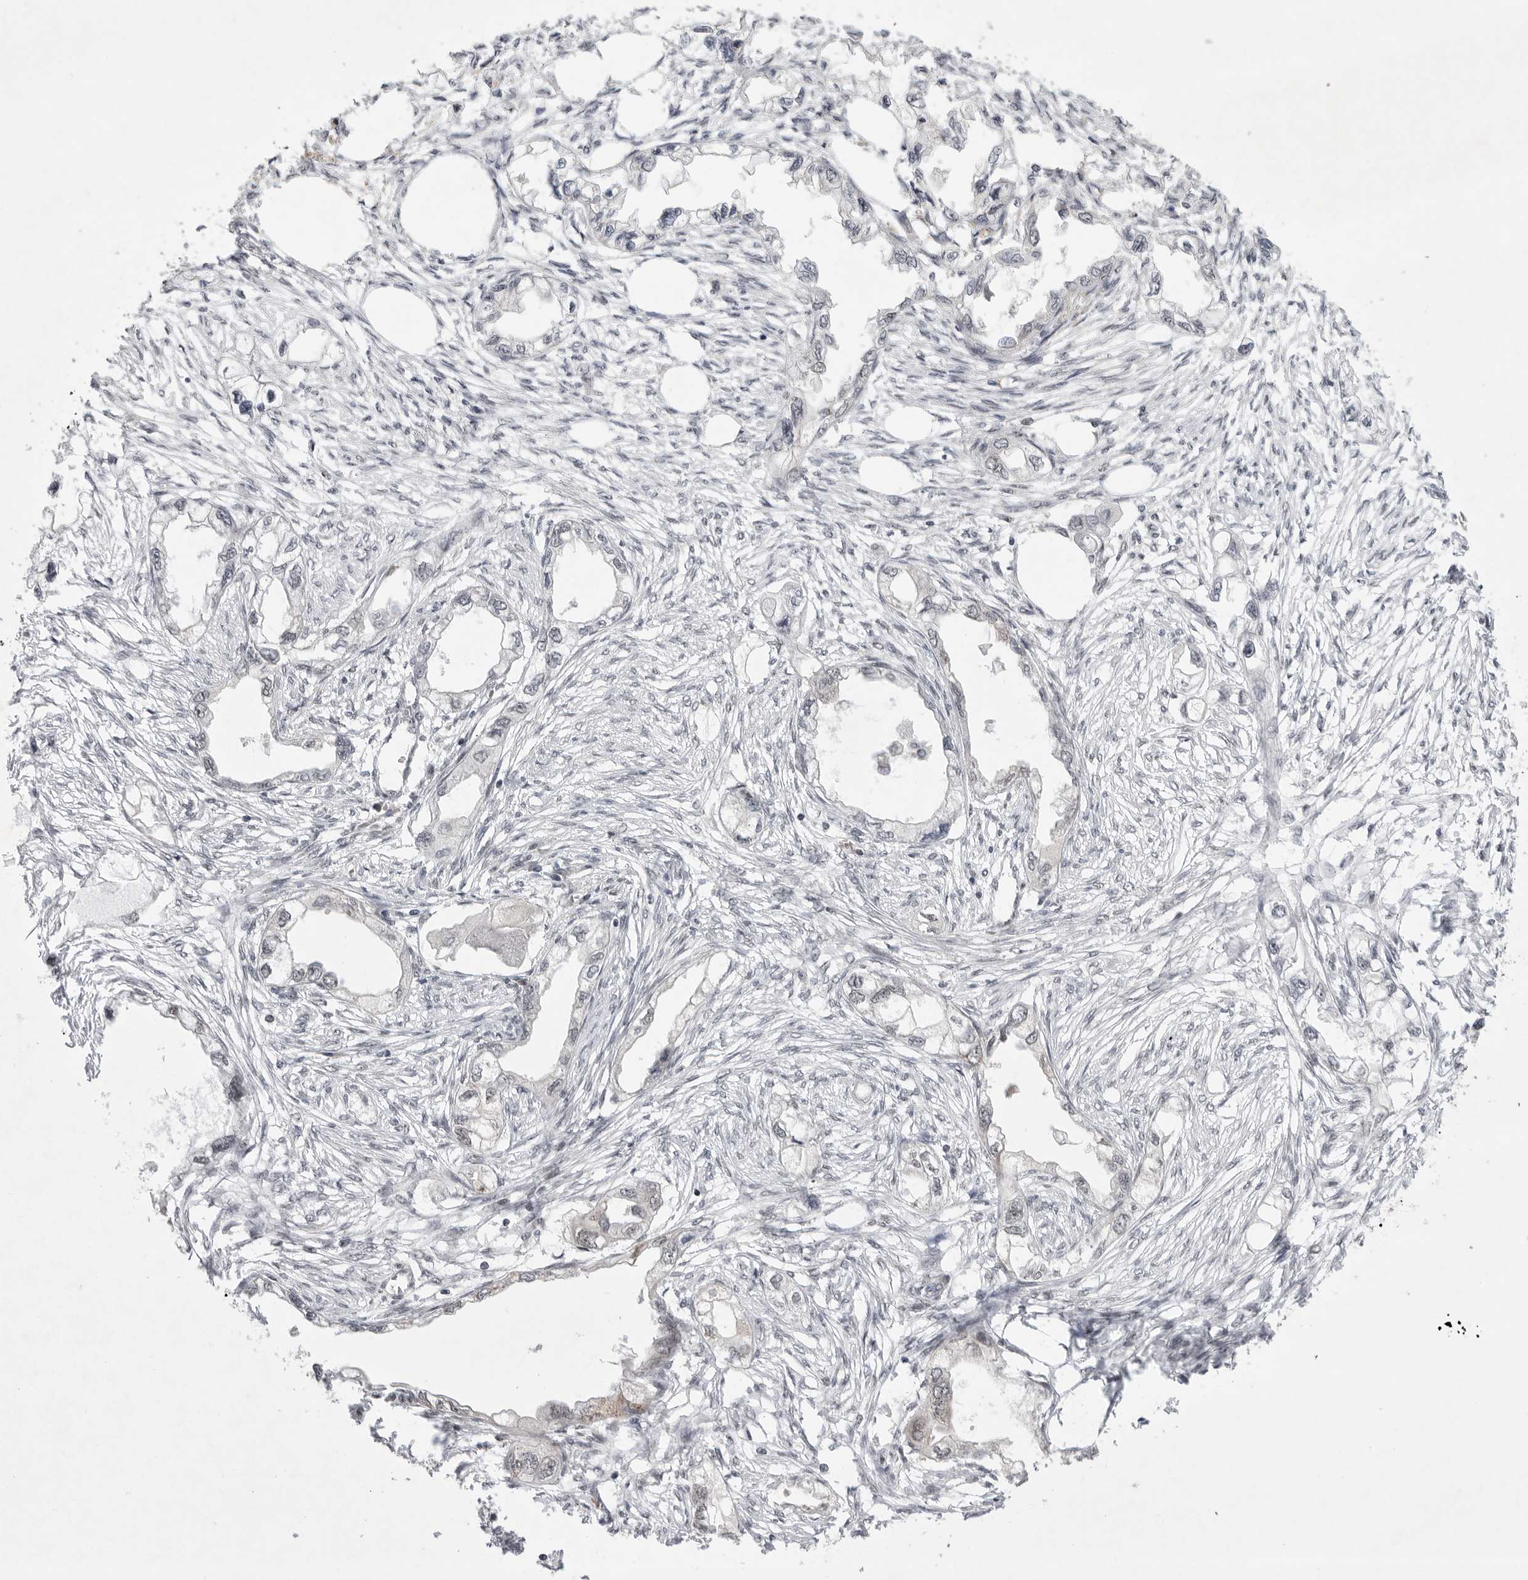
{"staining": {"intensity": "weak", "quantity": "<25%", "location": "nuclear"}, "tissue": "endometrial cancer", "cell_type": "Tumor cells", "image_type": "cancer", "snomed": [{"axis": "morphology", "description": "Adenocarcinoma, NOS"}, {"axis": "morphology", "description": "Adenocarcinoma, metastatic, NOS"}, {"axis": "topography", "description": "Adipose tissue"}, {"axis": "topography", "description": "Endometrium"}], "caption": "Micrograph shows no significant protein staining in tumor cells of metastatic adenocarcinoma (endometrial). The staining was performed using DAB to visualize the protein expression in brown, while the nuclei were stained in blue with hematoxylin (Magnification: 20x).", "gene": "ZNF830", "patient": {"sex": "female", "age": 67}}